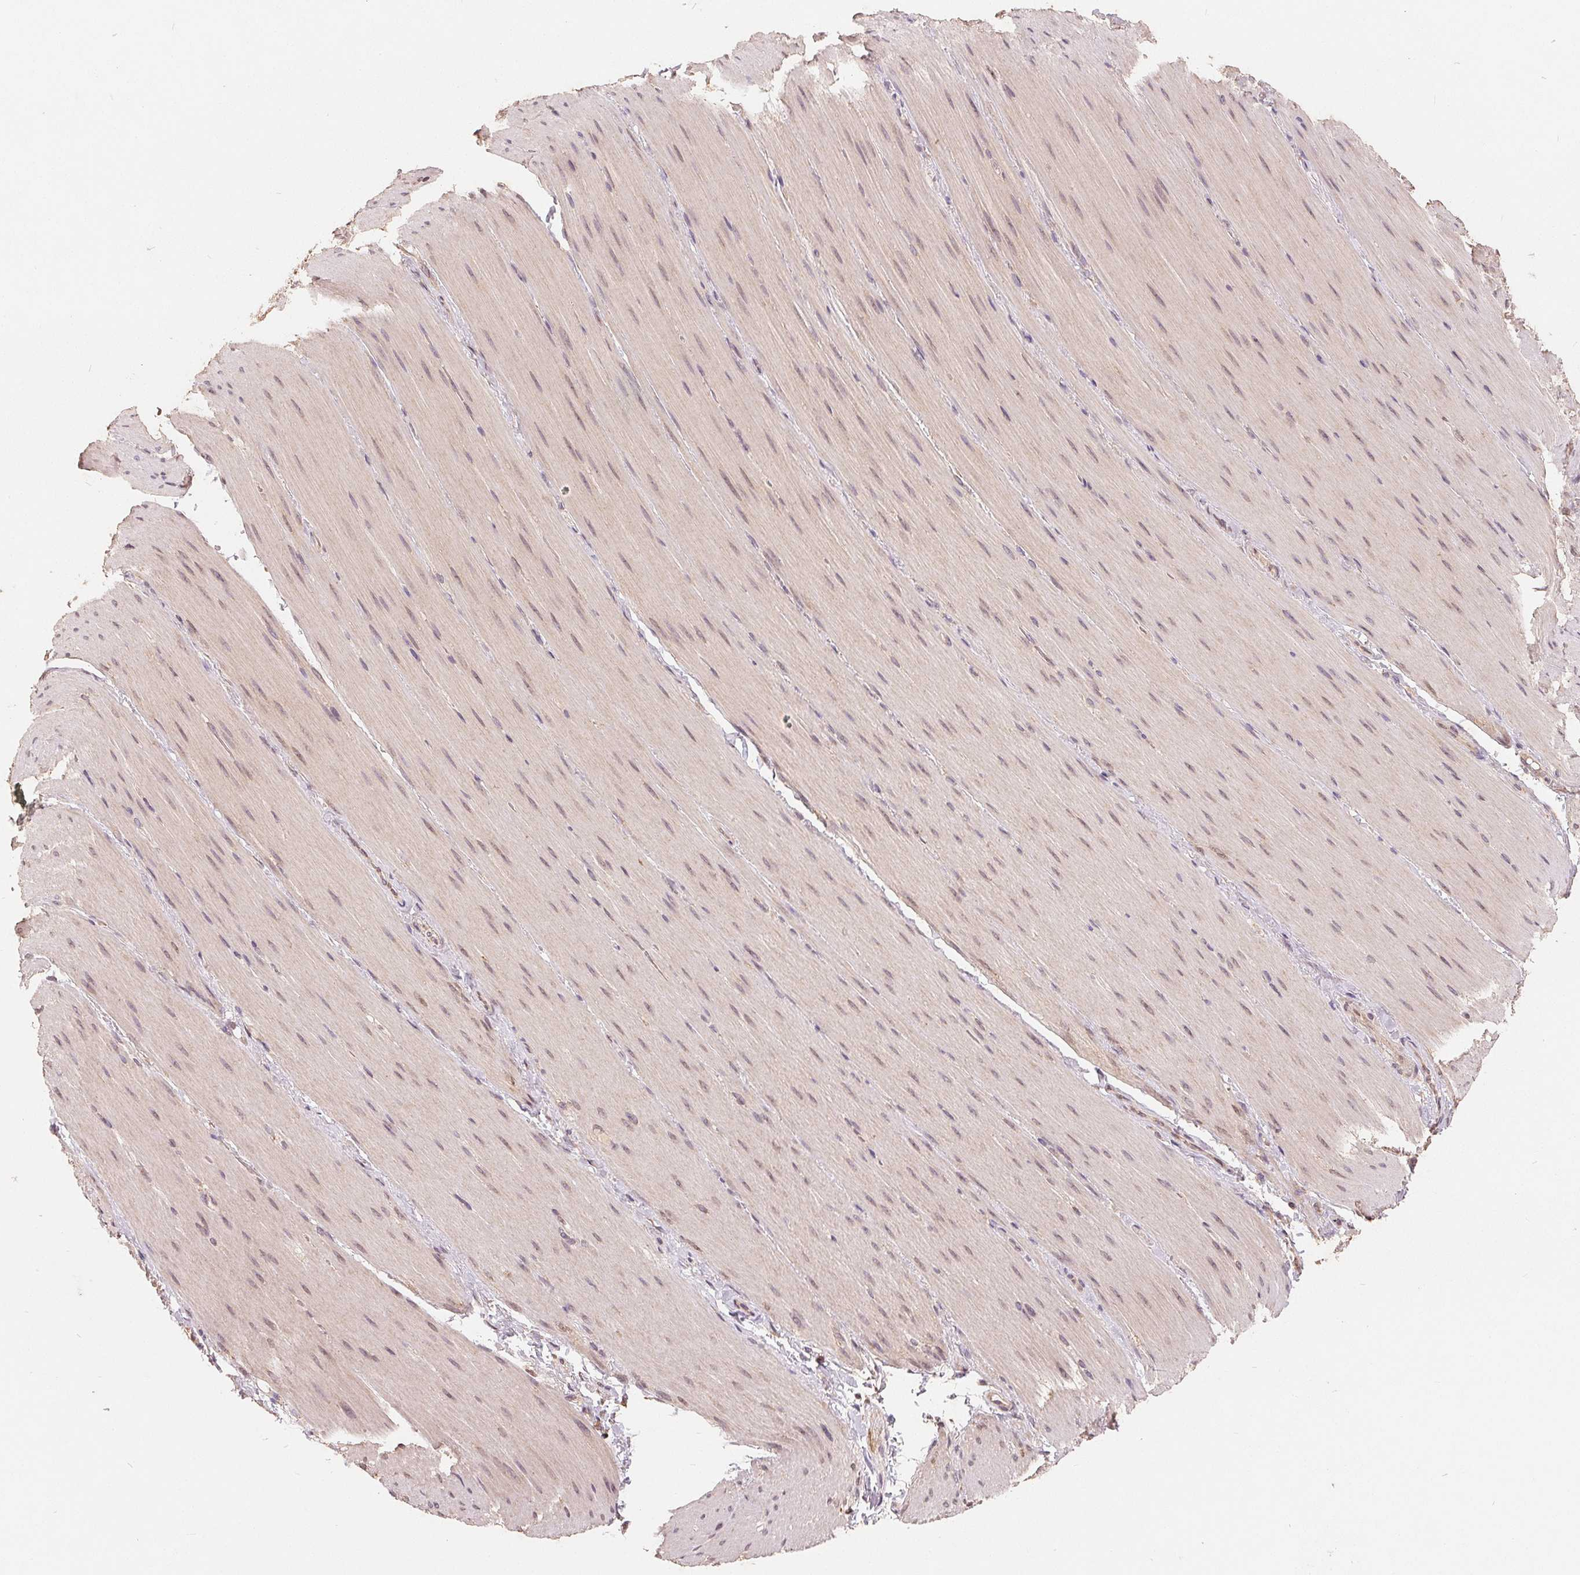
{"staining": {"intensity": "weak", "quantity": "25%-75%", "location": "cytoplasmic/membranous,nuclear"}, "tissue": "smooth muscle", "cell_type": "Smooth muscle cells", "image_type": "normal", "snomed": [{"axis": "morphology", "description": "Normal tissue, NOS"}, {"axis": "topography", "description": "Smooth muscle"}, {"axis": "topography", "description": "Colon"}], "caption": "IHC micrograph of unremarkable human smooth muscle stained for a protein (brown), which demonstrates low levels of weak cytoplasmic/membranous,nuclear expression in about 25%-75% of smooth muscle cells.", "gene": "CDIPT", "patient": {"sex": "male", "age": 73}}